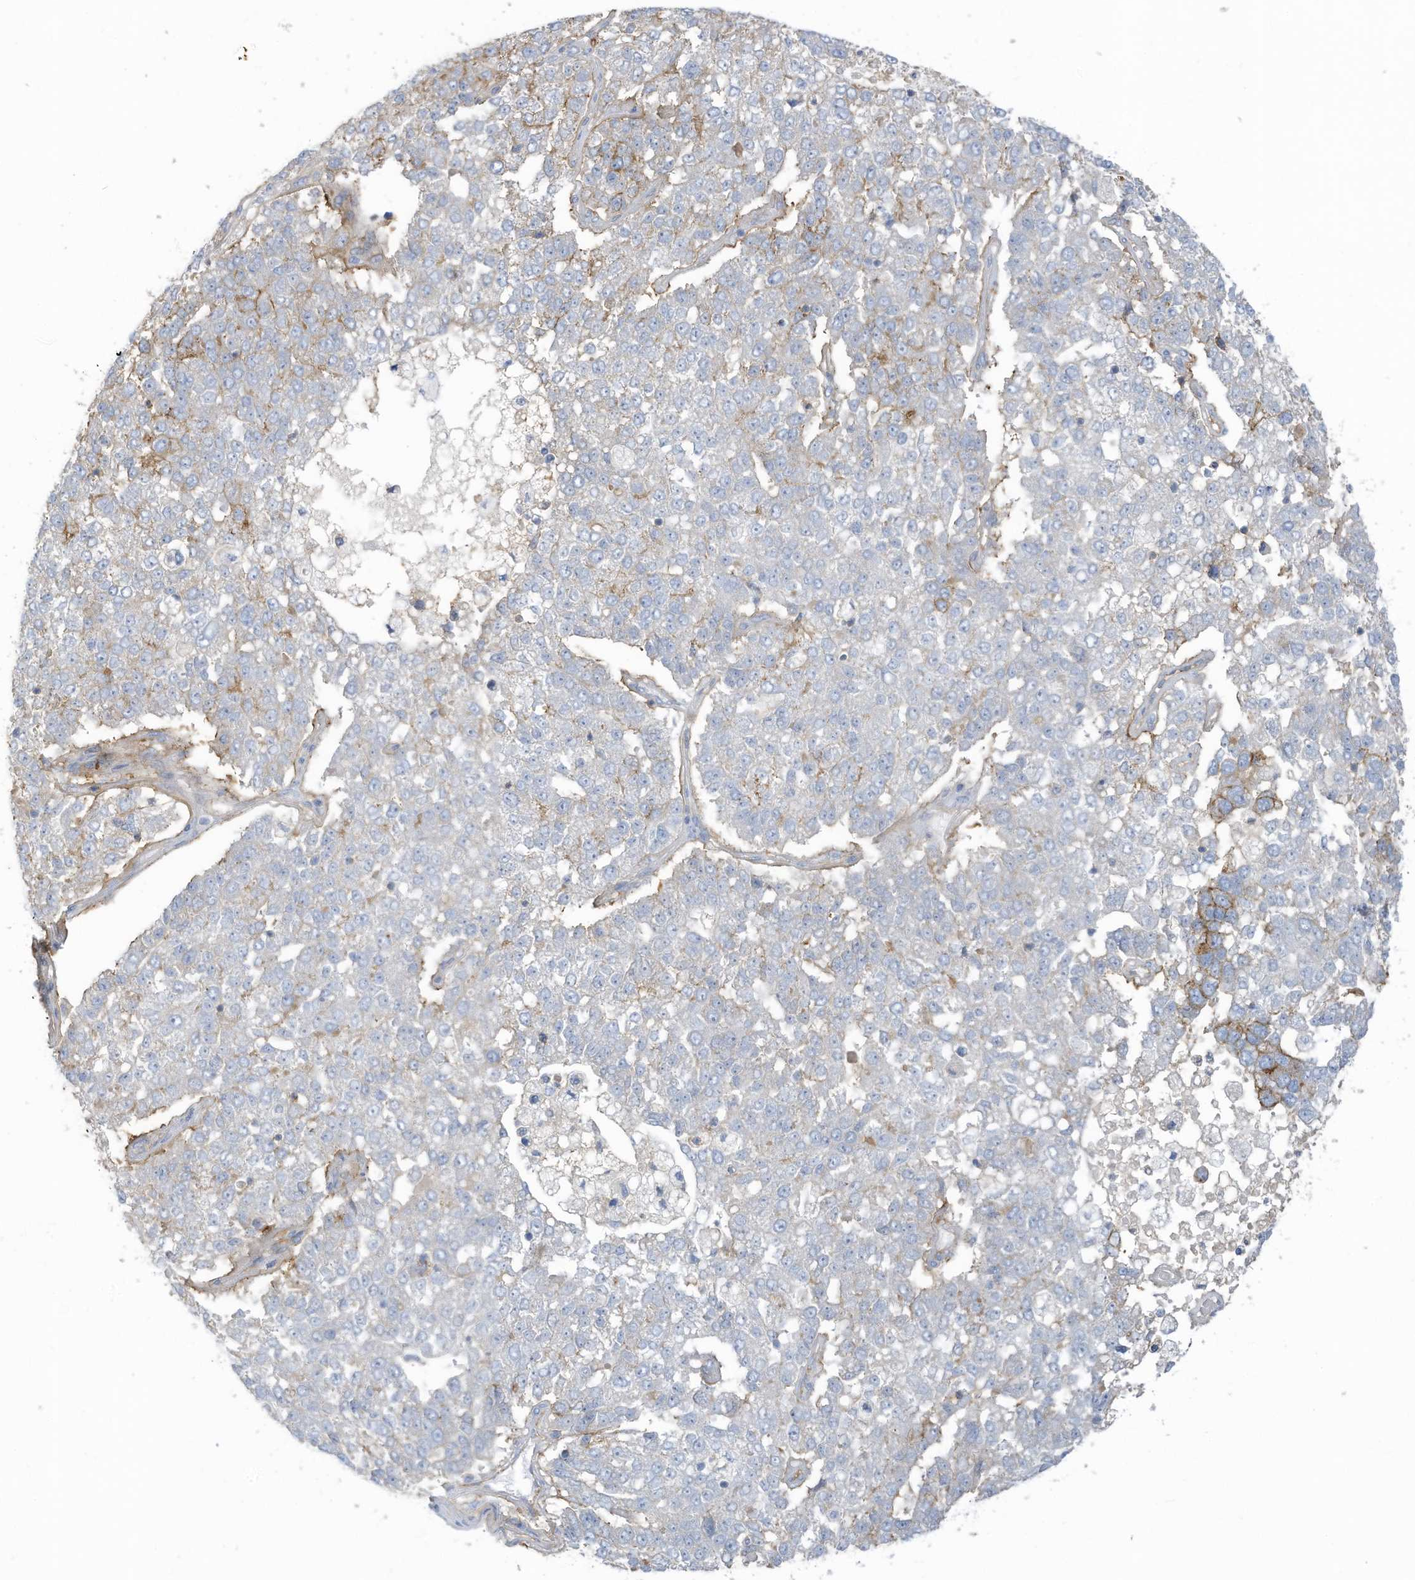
{"staining": {"intensity": "moderate", "quantity": "<25%", "location": "cytoplasmic/membranous"}, "tissue": "pancreatic cancer", "cell_type": "Tumor cells", "image_type": "cancer", "snomed": [{"axis": "morphology", "description": "Adenocarcinoma, NOS"}, {"axis": "topography", "description": "Pancreas"}], "caption": "Immunohistochemical staining of human pancreatic adenocarcinoma demonstrates low levels of moderate cytoplasmic/membranous staining in approximately <25% of tumor cells.", "gene": "SLC1A5", "patient": {"sex": "female", "age": 61}}